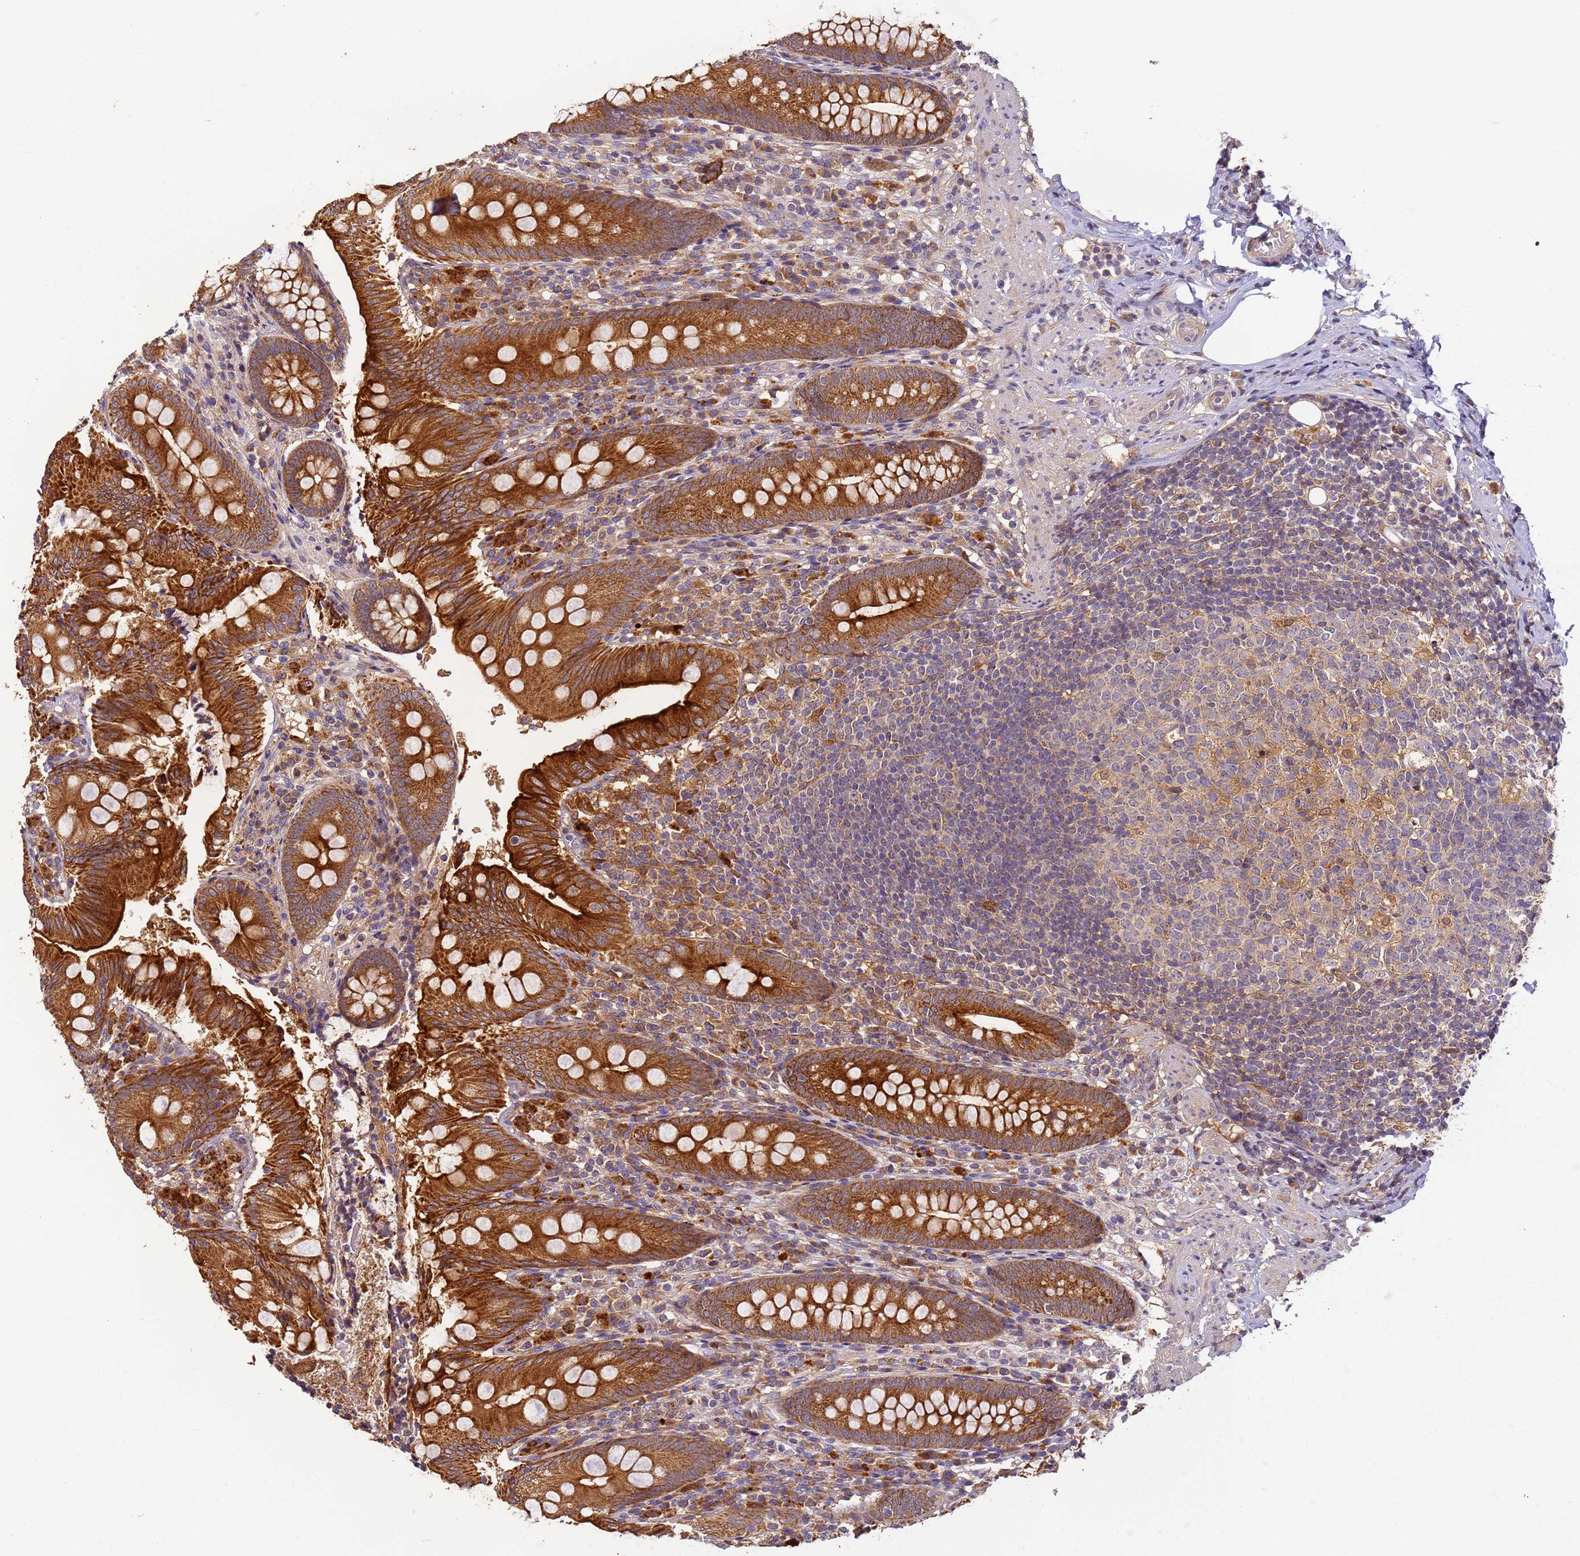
{"staining": {"intensity": "strong", "quantity": ">75%", "location": "cytoplasmic/membranous"}, "tissue": "appendix", "cell_type": "Glandular cells", "image_type": "normal", "snomed": [{"axis": "morphology", "description": "Normal tissue, NOS"}, {"axis": "topography", "description": "Appendix"}], "caption": "A brown stain shows strong cytoplasmic/membranous positivity of a protein in glandular cells of unremarkable human appendix.", "gene": "TIGAR", "patient": {"sex": "male", "age": 55}}